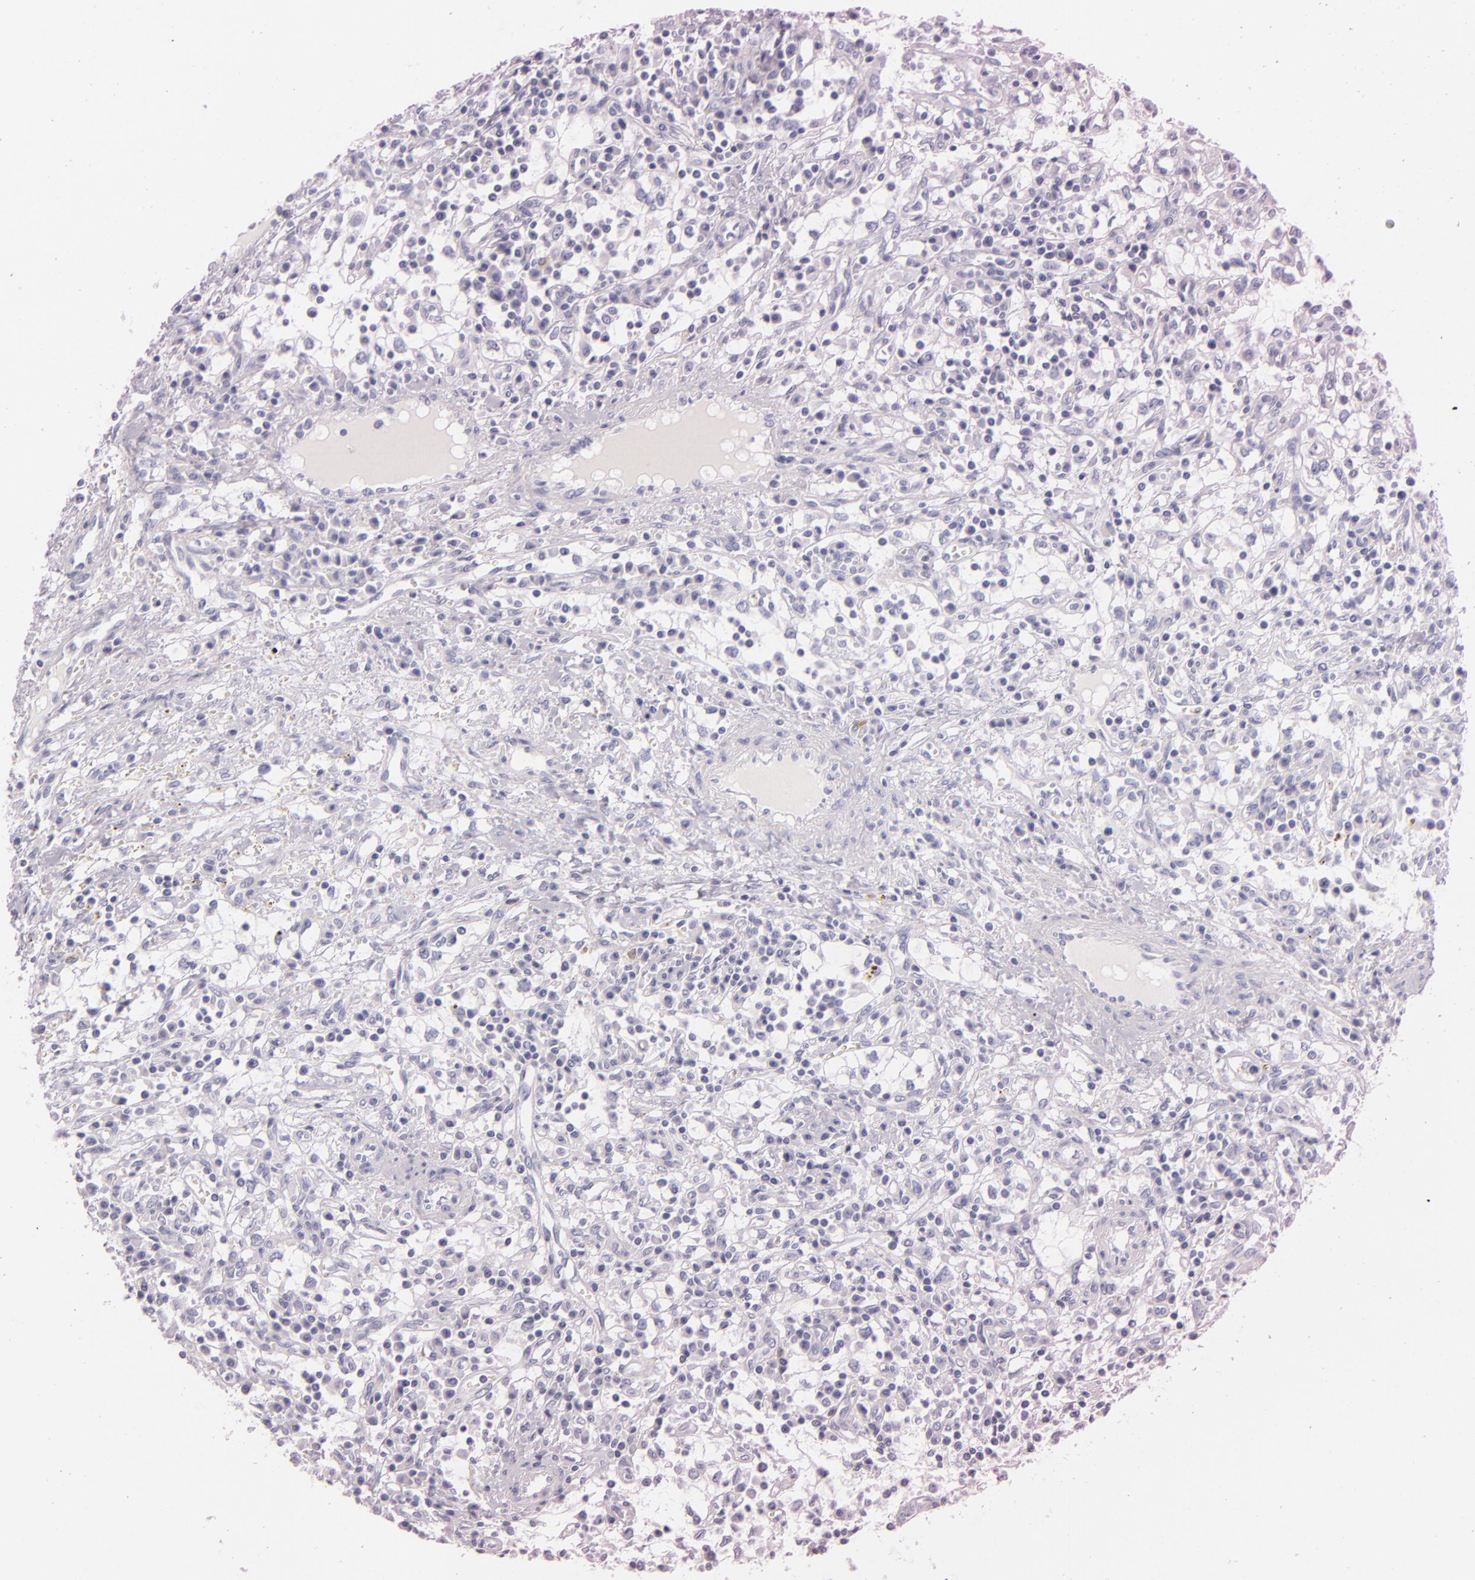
{"staining": {"intensity": "negative", "quantity": "none", "location": "none"}, "tissue": "renal cancer", "cell_type": "Tumor cells", "image_type": "cancer", "snomed": [{"axis": "morphology", "description": "Adenocarcinoma, NOS"}, {"axis": "topography", "description": "Kidney"}], "caption": "Immunohistochemical staining of renal cancer reveals no significant staining in tumor cells.", "gene": "INA", "patient": {"sex": "male", "age": 82}}